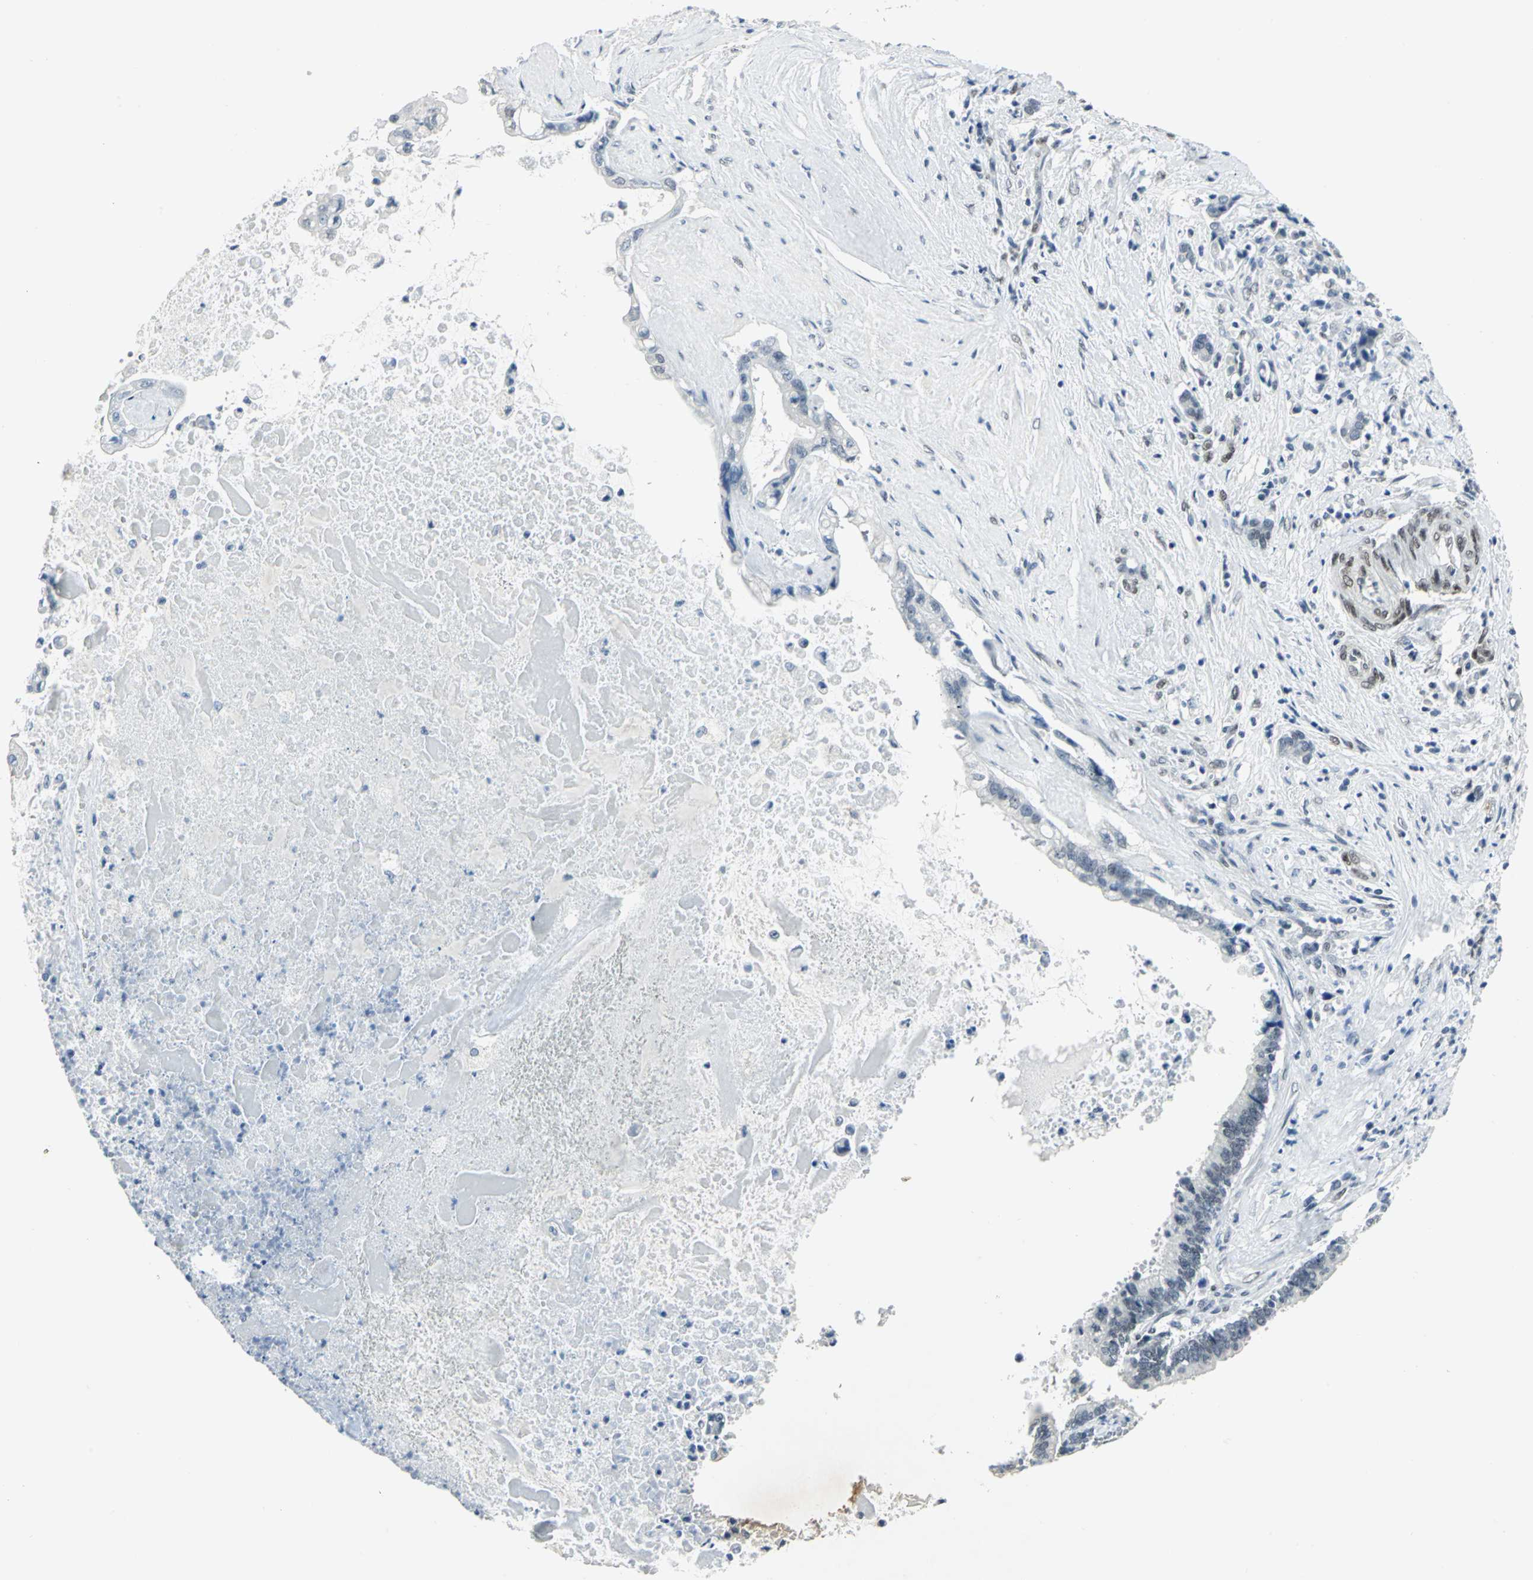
{"staining": {"intensity": "negative", "quantity": "none", "location": "none"}, "tissue": "liver cancer", "cell_type": "Tumor cells", "image_type": "cancer", "snomed": [{"axis": "morphology", "description": "Cholangiocarcinoma"}, {"axis": "topography", "description": "Liver"}], "caption": "The immunohistochemistry (IHC) histopathology image has no significant expression in tumor cells of cholangiocarcinoma (liver) tissue.", "gene": "MEIS2", "patient": {"sex": "male", "age": 57}}